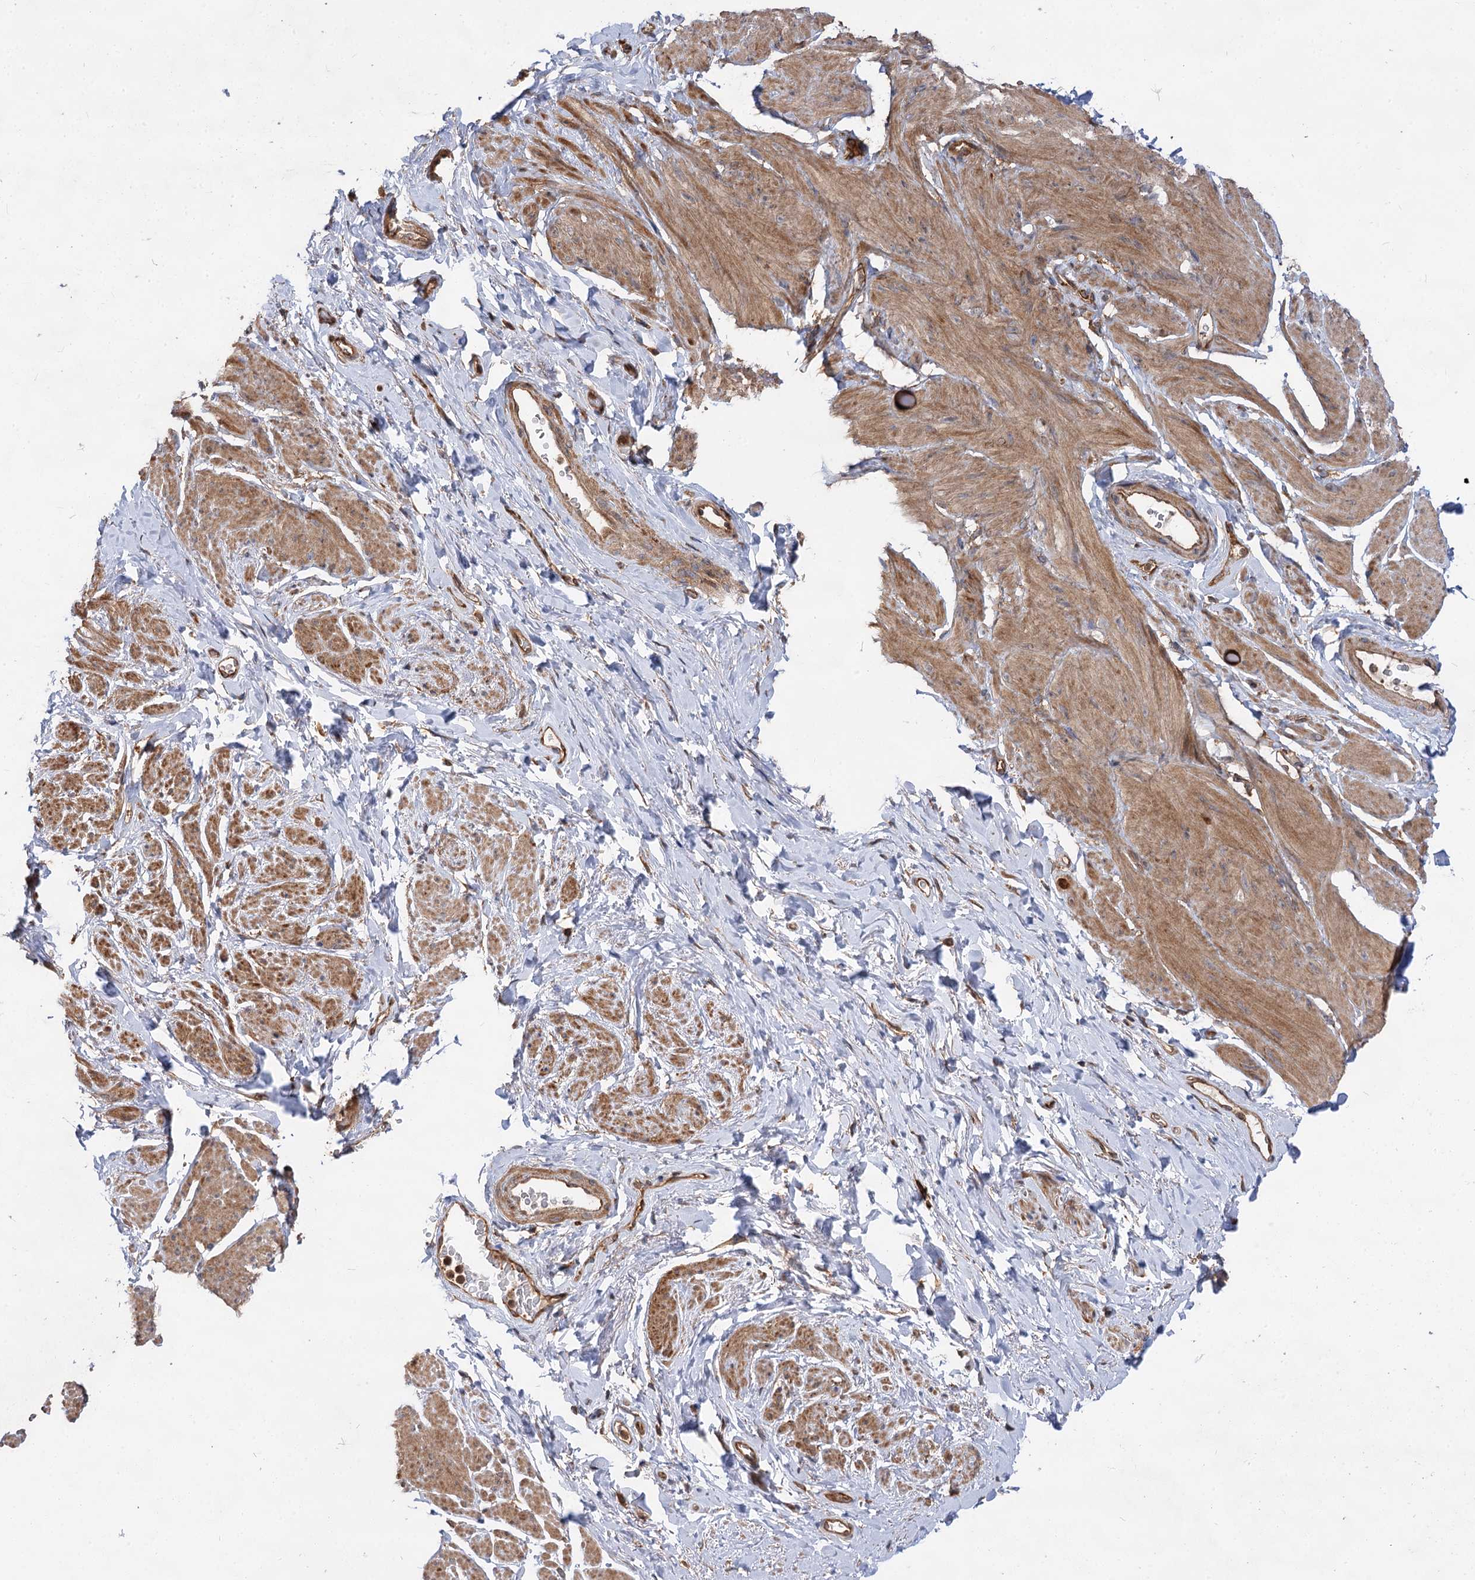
{"staining": {"intensity": "moderate", "quantity": ">75%", "location": "cytoplasmic/membranous"}, "tissue": "smooth muscle", "cell_type": "Smooth muscle cells", "image_type": "normal", "snomed": [{"axis": "morphology", "description": "Normal tissue, NOS"}, {"axis": "topography", "description": "Smooth muscle"}, {"axis": "topography", "description": "Peripheral nerve tissue"}], "caption": "The micrograph displays a brown stain indicating the presence of a protein in the cytoplasmic/membranous of smooth muscle cells in smooth muscle.", "gene": "PACS1", "patient": {"sex": "male", "age": 69}}